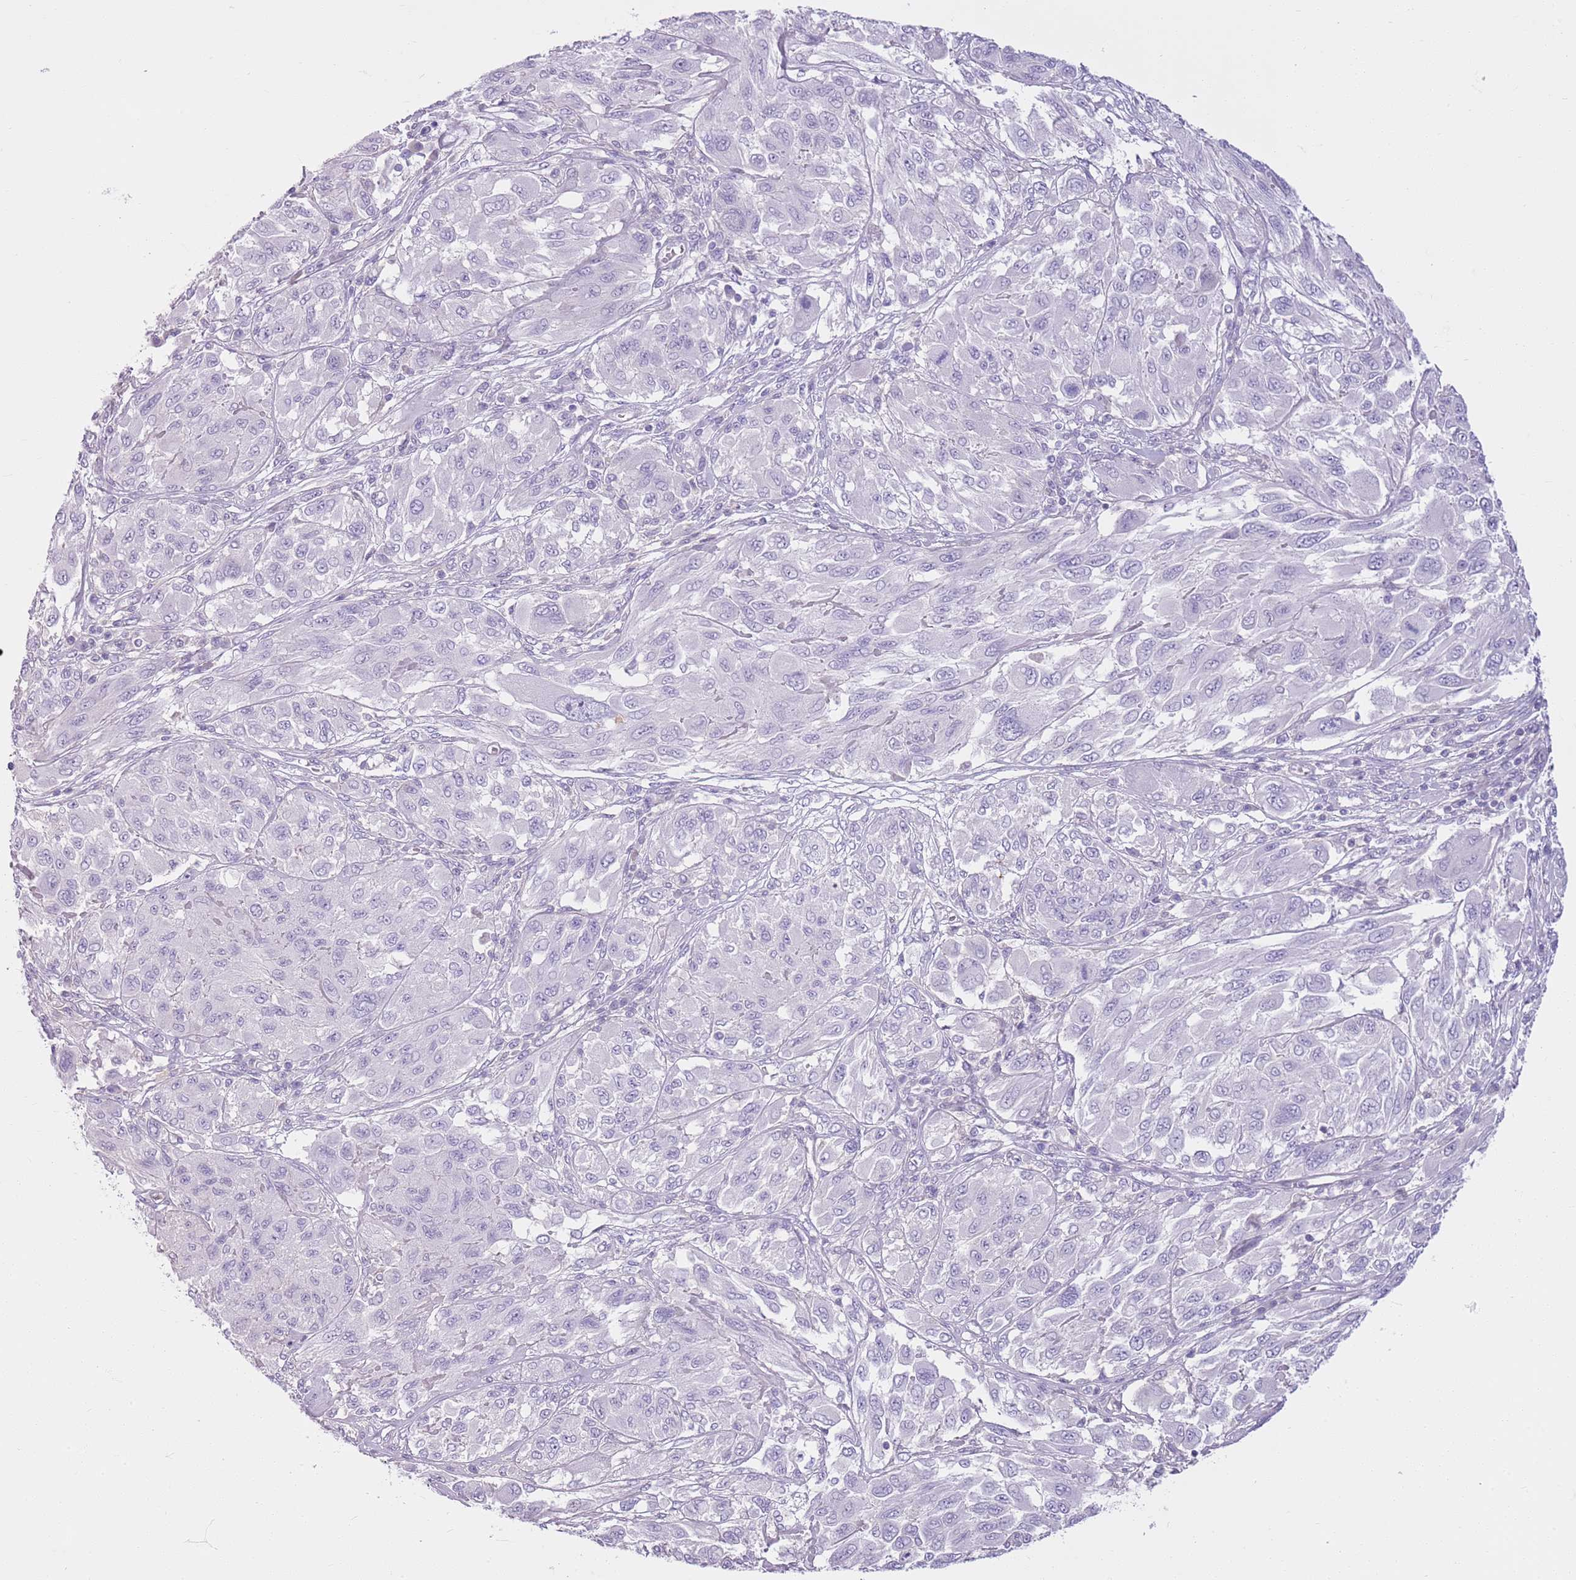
{"staining": {"intensity": "negative", "quantity": "none", "location": "none"}, "tissue": "melanoma", "cell_type": "Tumor cells", "image_type": "cancer", "snomed": [{"axis": "morphology", "description": "Malignant melanoma, NOS"}, {"axis": "topography", "description": "Skin"}], "caption": "Immunohistochemistry (IHC) of human melanoma shows no expression in tumor cells. Brightfield microscopy of immunohistochemistry stained with DAB (3,3'-diaminobenzidine) (brown) and hematoxylin (blue), captured at high magnification.", "gene": "CNPPD1", "patient": {"sex": "female", "age": 91}}